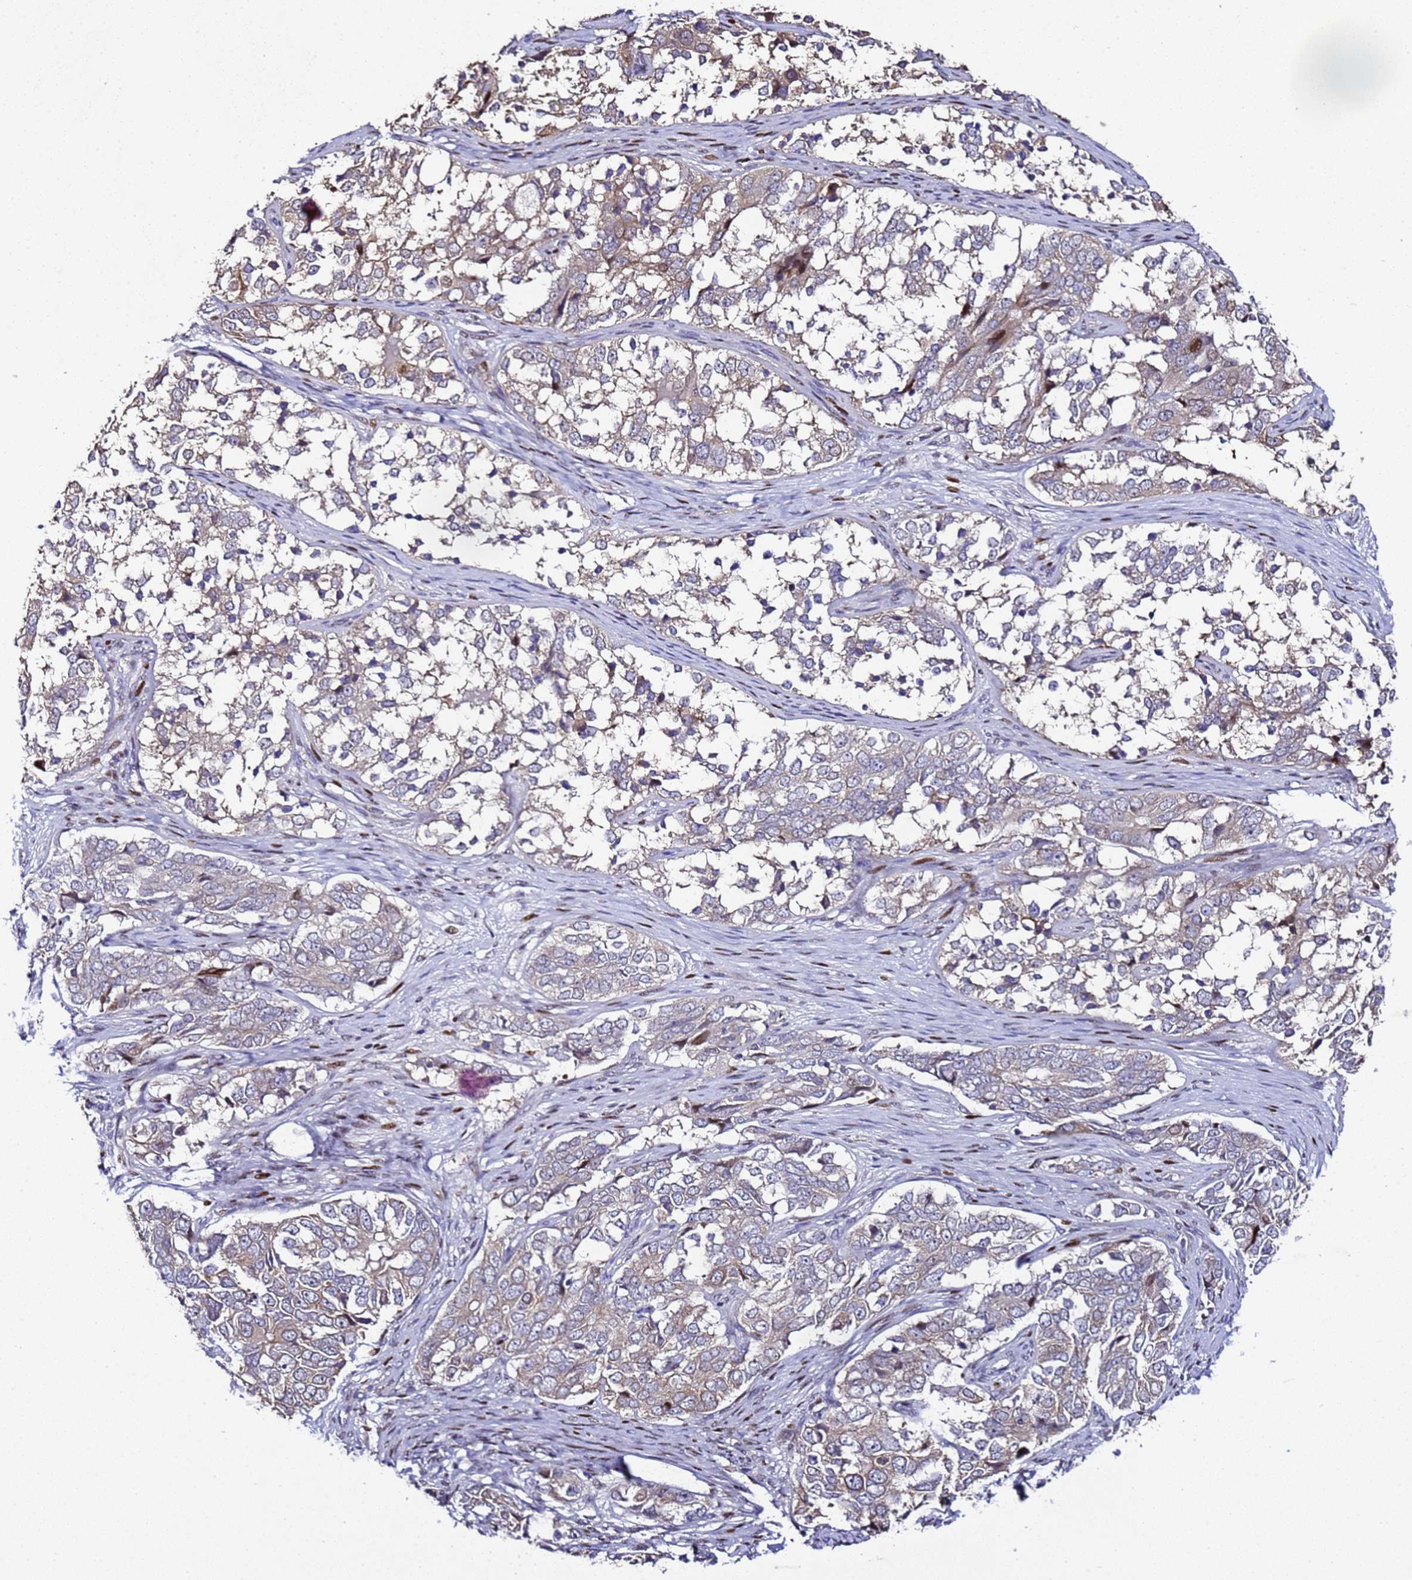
{"staining": {"intensity": "moderate", "quantity": "<25%", "location": "cytoplasmic/membranous"}, "tissue": "ovarian cancer", "cell_type": "Tumor cells", "image_type": "cancer", "snomed": [{"axis": "morphology", "description": "Carcinoma, endometroid"}, {"axis": "topography", "description": "Ovary"}], "caption": "Immunohistochemistry (IHC) (DAB (3,3'-diaminobenzidine)) staining of ovarian cancer displays moderate cytoplasmic/membranous protein staining in approximately <25% of tumor cells.", "gene": "ALG3", "patient": {"sex": "female", "age": 51}}